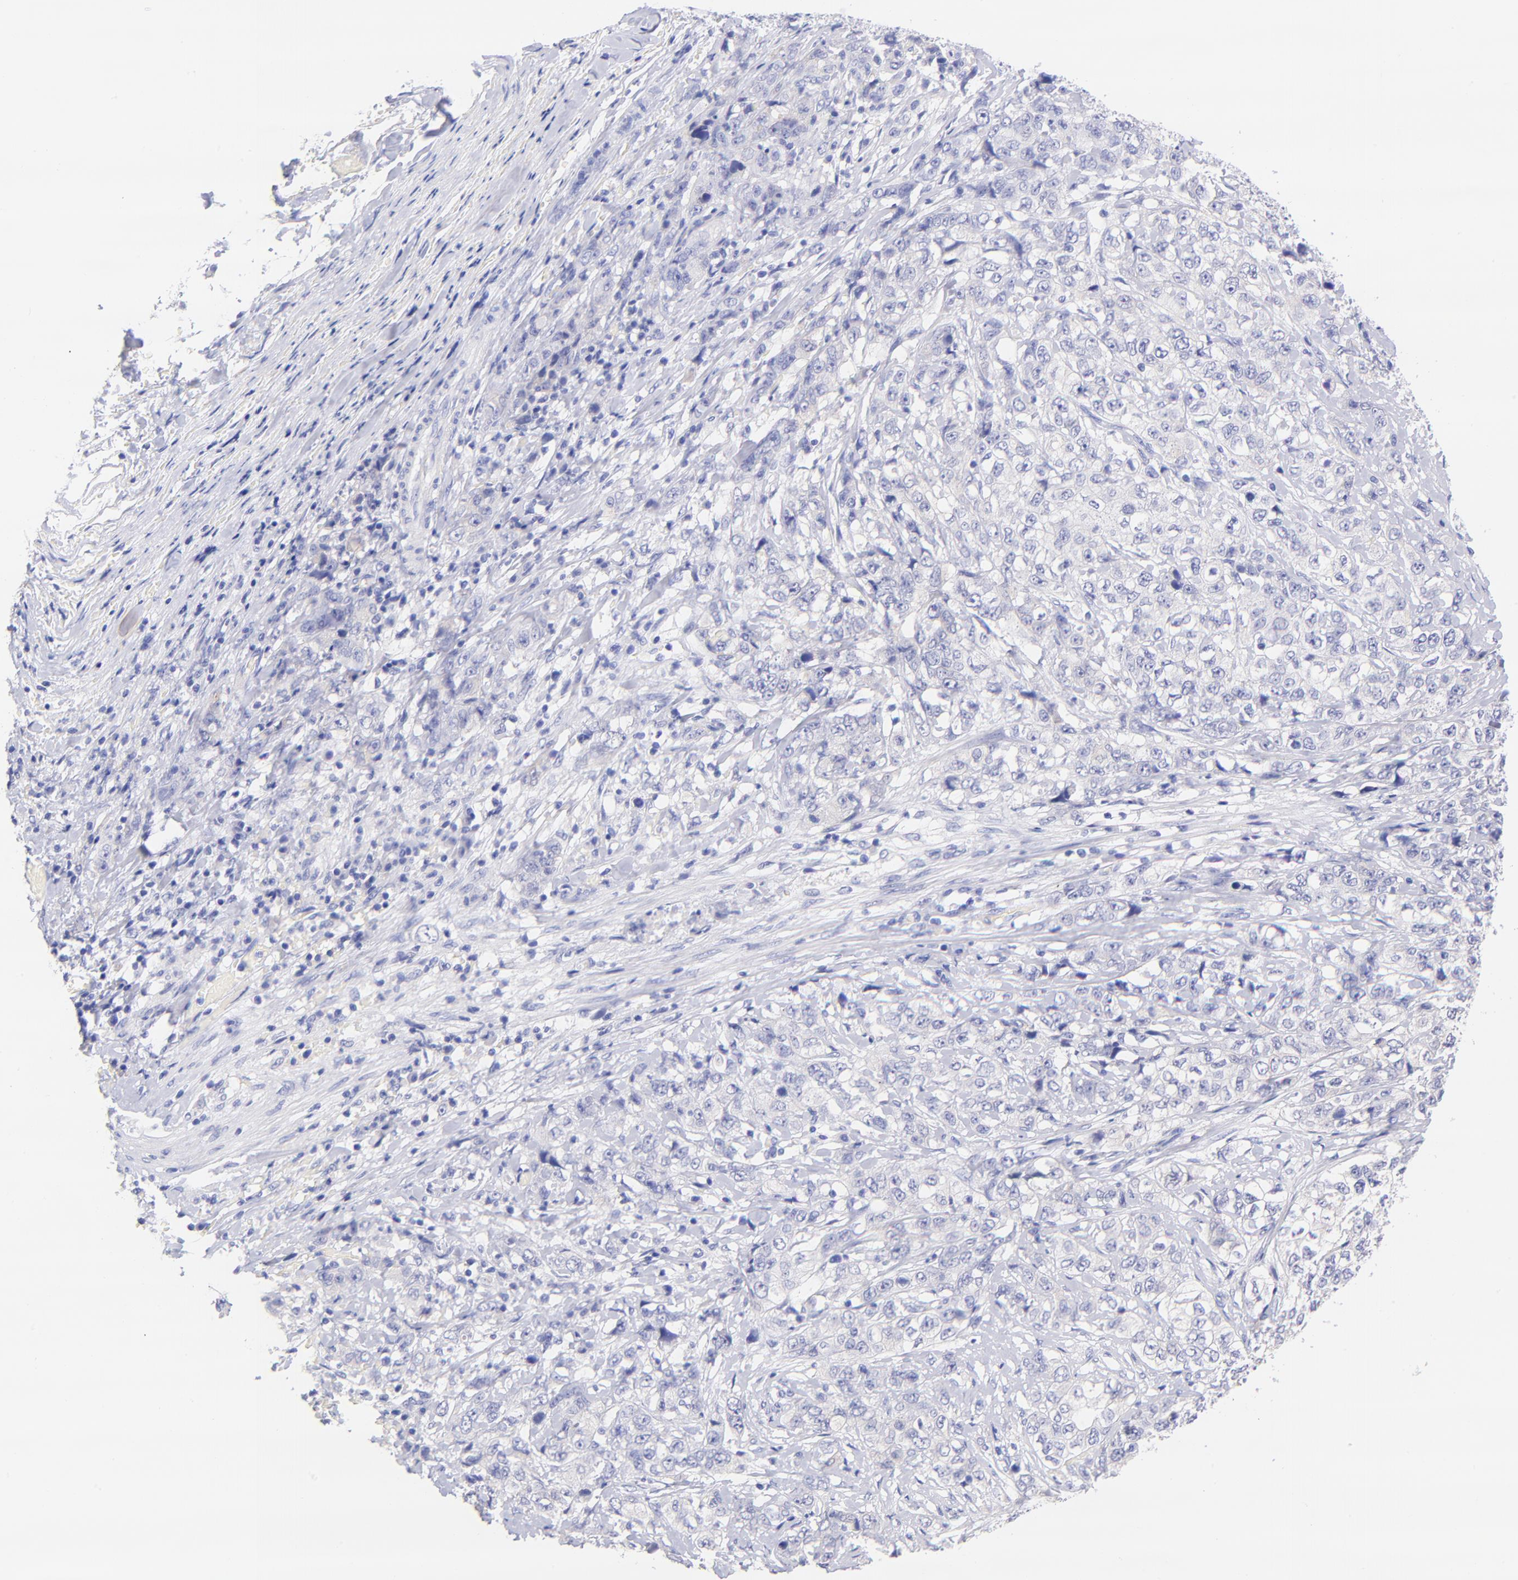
{"staining": {"intensity": "negative", "quantity": "none", "location": "none"}, "tissue": "stomach cancer", "cell_type": "Tumor cells", "image_type": "cancer", "snomed": [{"axis": "morphology", "description": "Adenocarcinoma, NOS"}, {"axis": "topography", "description": "Stomach"}], "caption": "DAB (3,3'-diaminobenzidine) immunohistochemical staining of human adenocarcinoma (stomach) reveals no significant staining in tumor cells. (DAB immunohistochemistry visualized using brightfield microscopy, high magnification).", "gene": "RAB3B", "patient": {"sex": "male", "age": 48}}